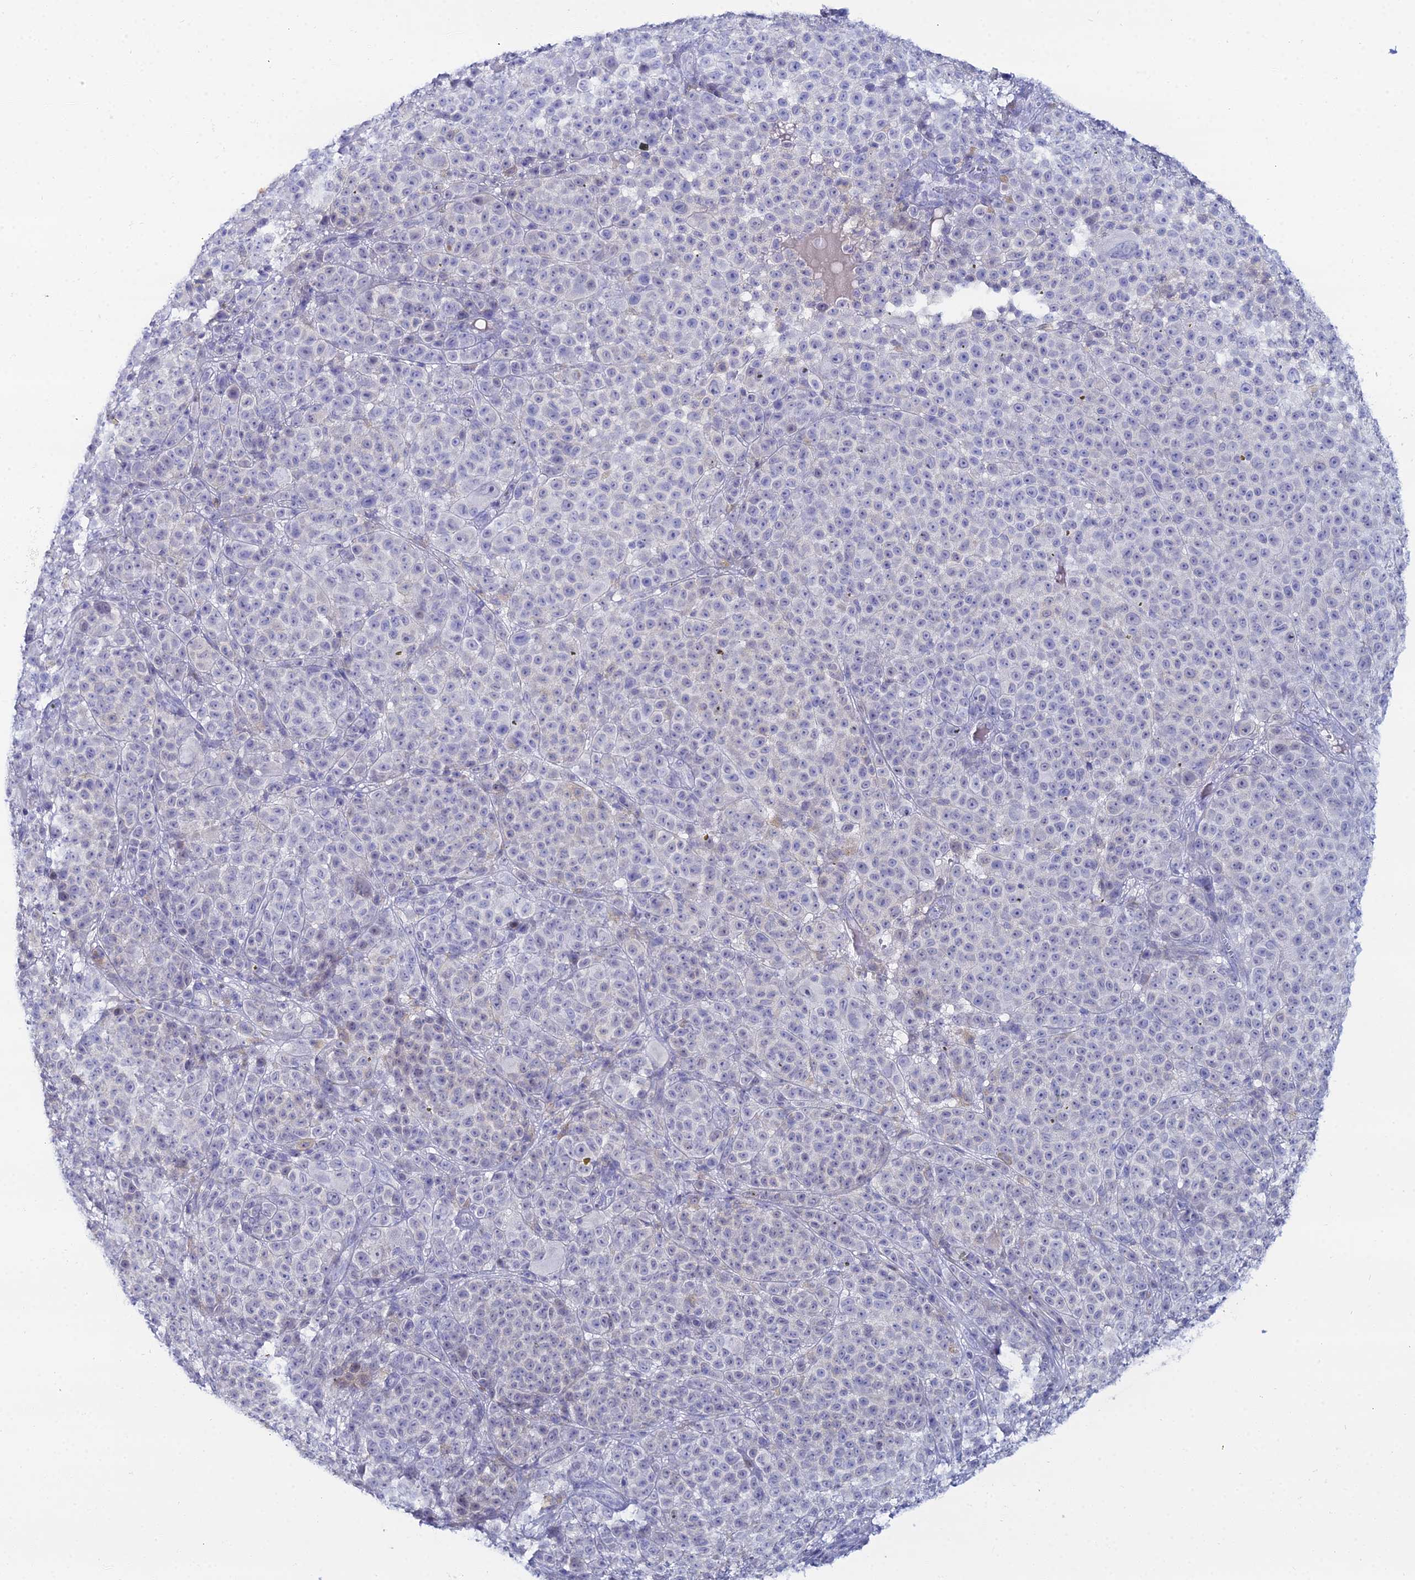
{"staining": {"intensity": "negative", "quantity": "none", "location": "none"}, "tissue": "melanoma", "cell_type": "Tumor cells", "image_type": "cancer", "snomed": [{"axis": "morphology", "description": "Malignant melanoma, NOS"}, {"axis": "topography", "description": "Skin"}], "caption": "This is a histopathology image of immunohistochemistry staining of melanoma, which shows no staining in tumor cells. Brightfield microscopy of IHC stained with DAB (3,3'-diaminobenzidine) (brown) and hematoxylin (blue), captured at high magnification.", "gene": "DHX34", "patient": {"sex": "female", "age": 94}}